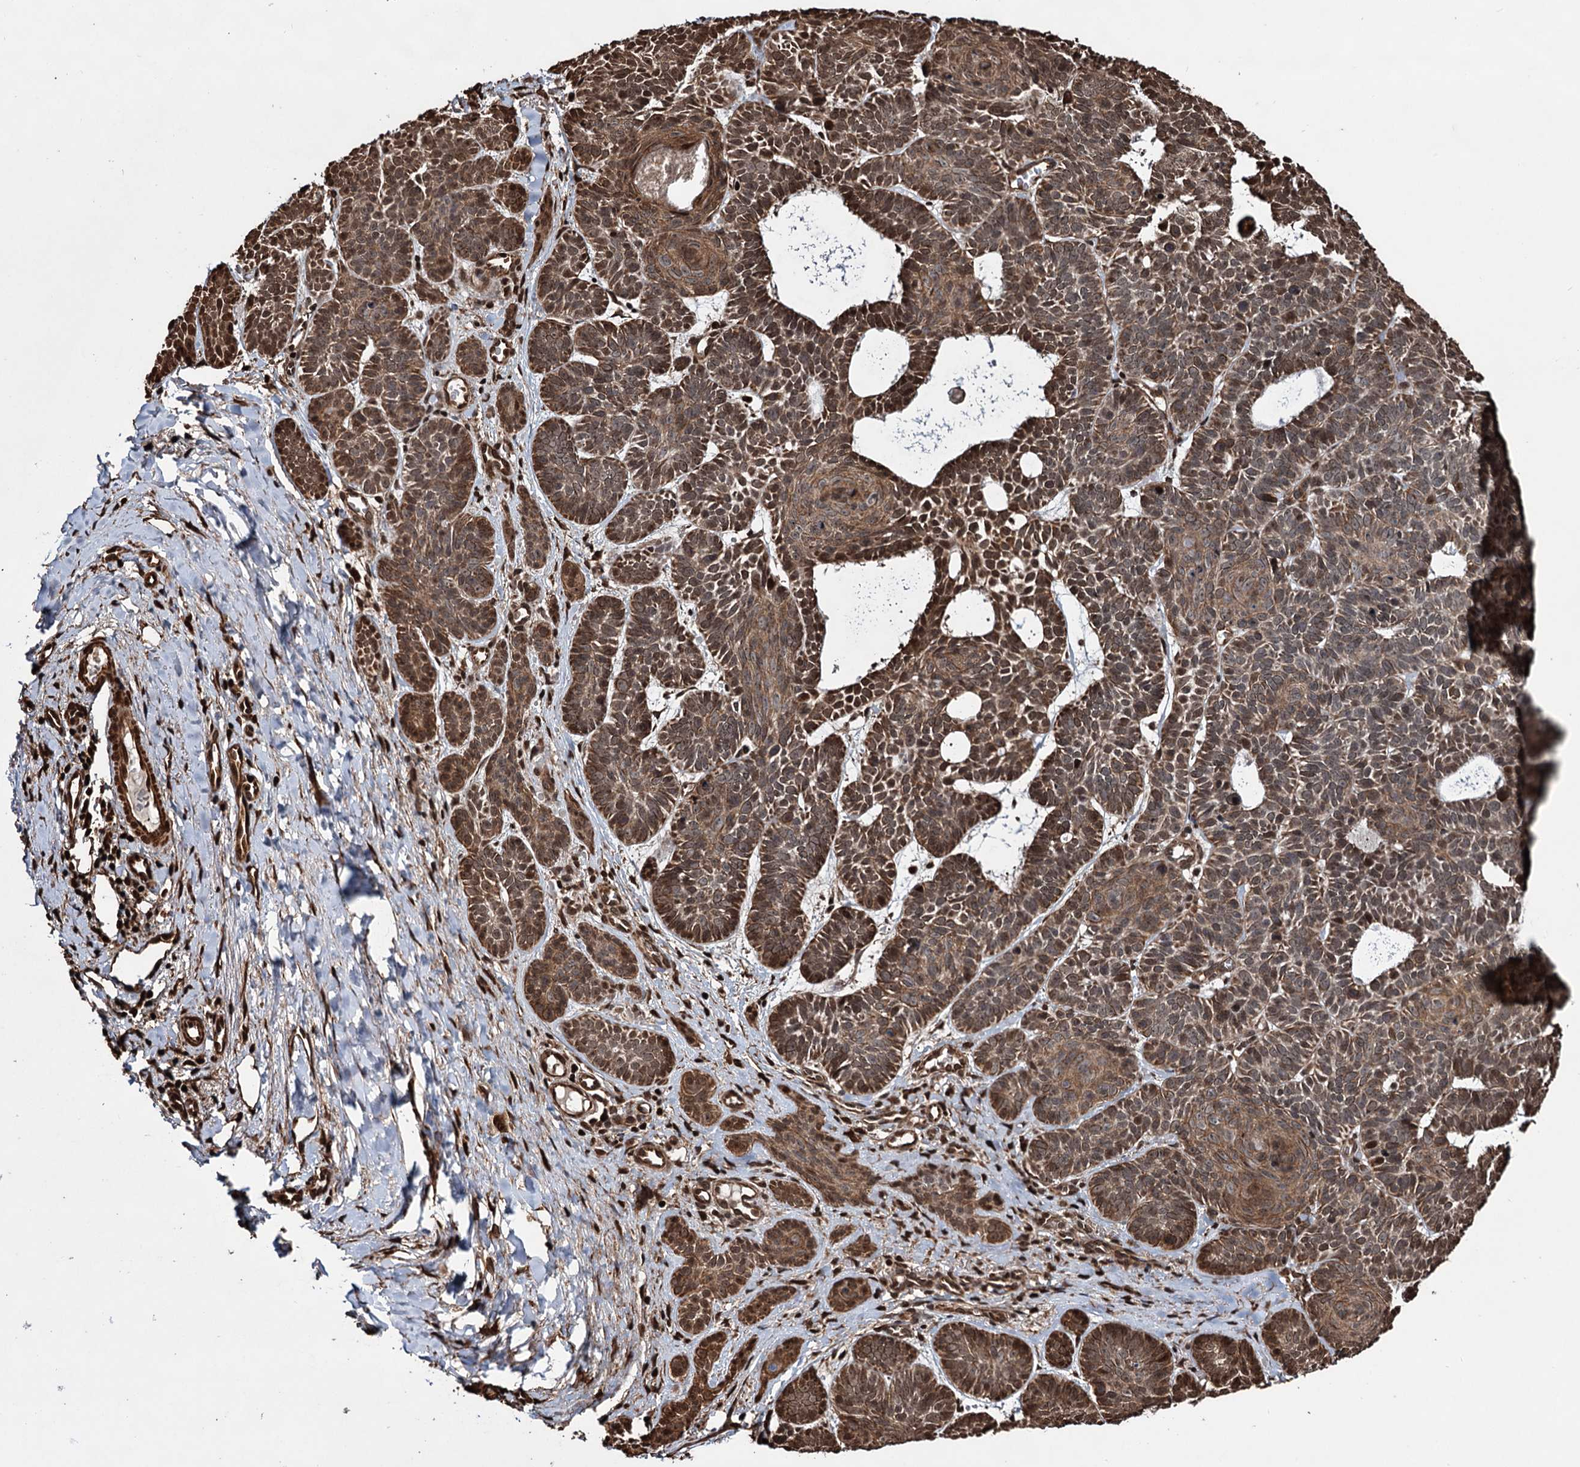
{"staining": {"intensity": "moderate", "quantity": ">75%", "location": "cytoplasmic/membranous,nuclear"}, "tissue": "skin cancer", "cell_type": "Tumor cells", "image_type": "cancer", "snomed": [{"axis": "morphology", "description": "Basal cell carcinoma"}, {"axis": "topography", "description": "Skin"}], "caption": "Tumor cells exhibit moderate cytoplasmic/membranous and nuclear positivity in approximately >75% of cells in skin cancer. (IHC, brightfield microscopy, high magnification).", "gene": "EYA4", "patient": {"sex": "male", "age": 85}}